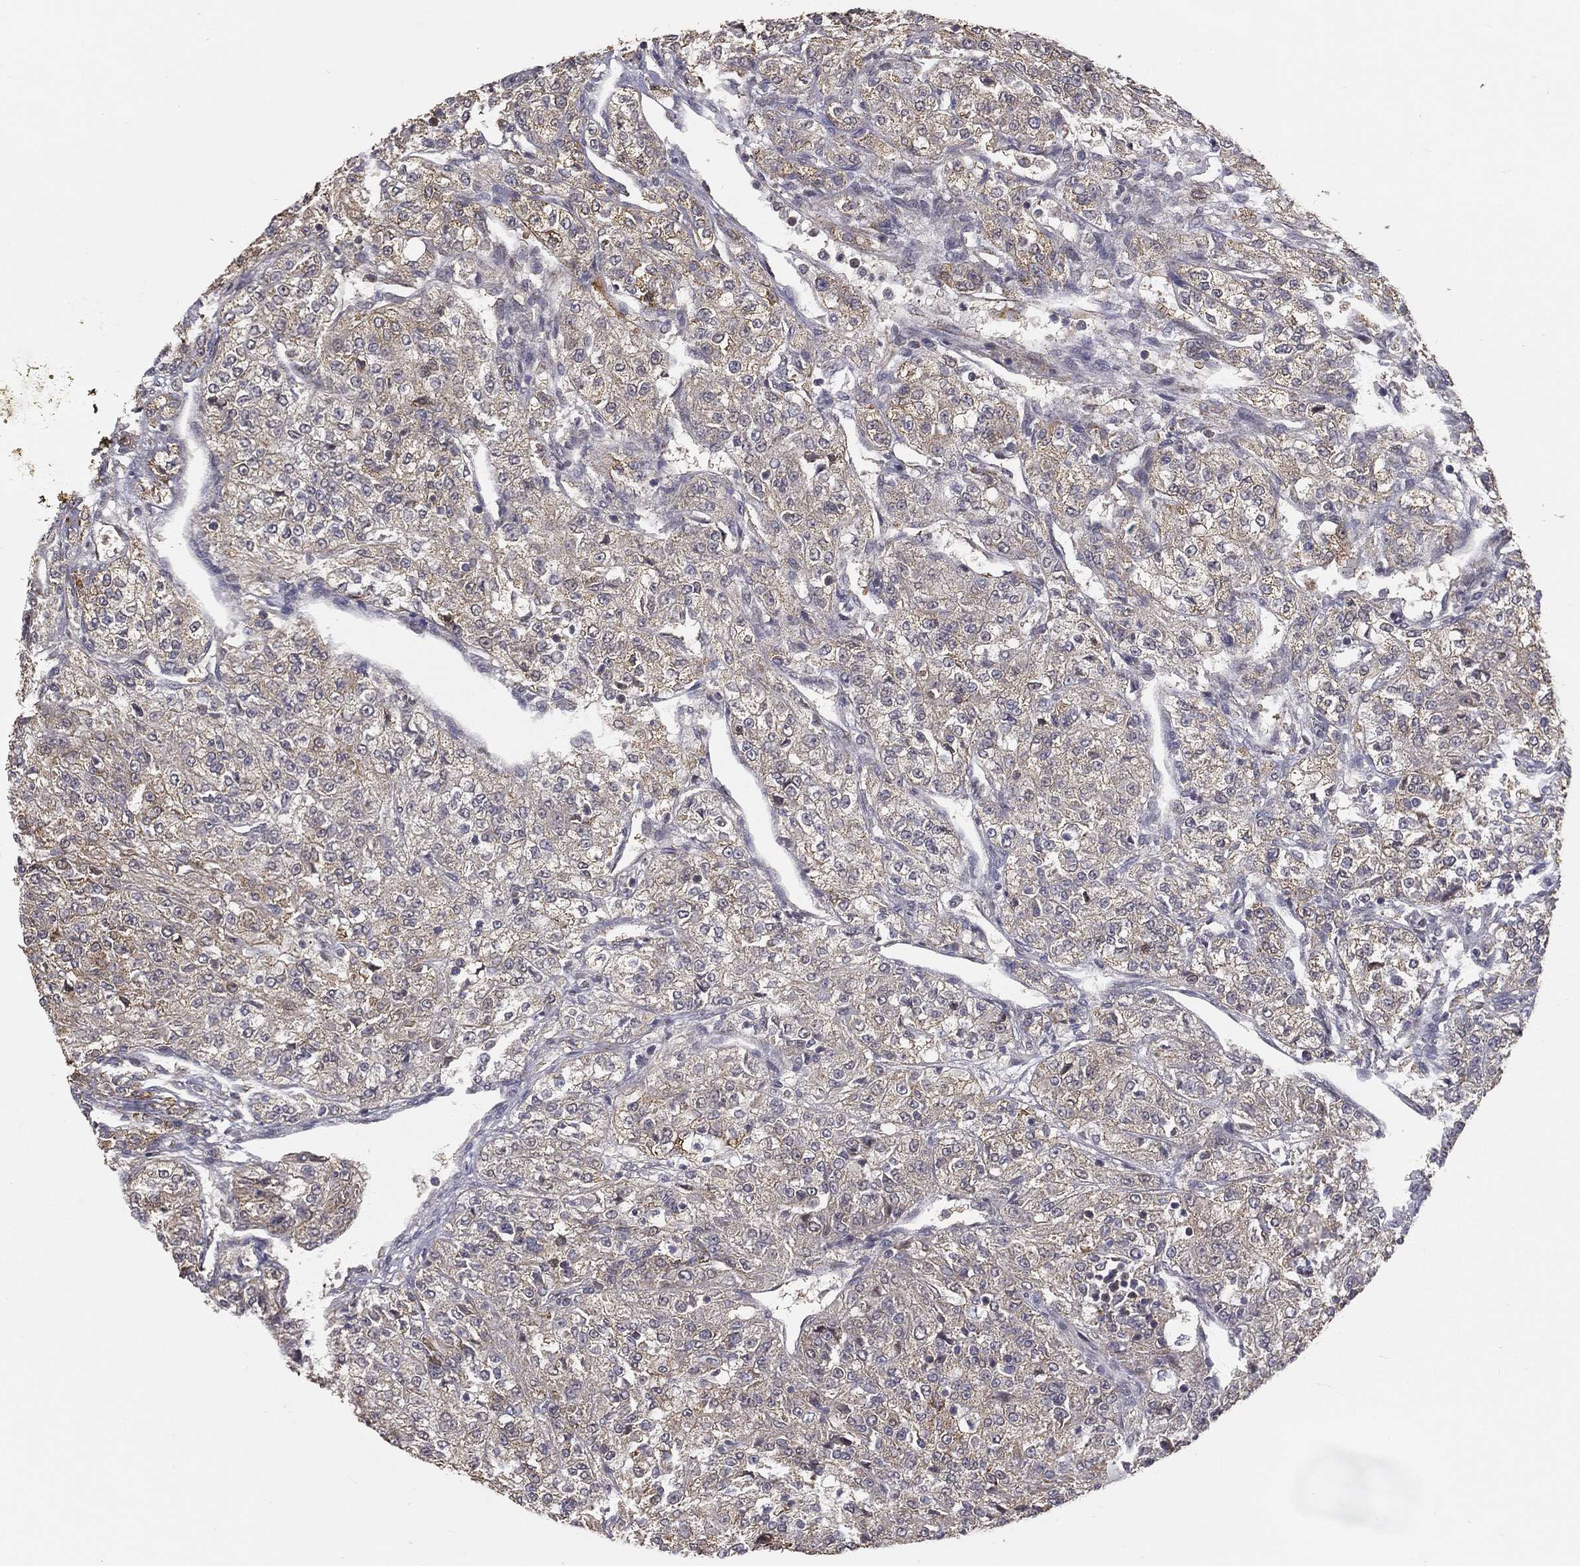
{"staining": {"intensity": "negative", "quantity": "none", "location": "none"}, "tissue": "renal cancer", "cell_type": "Tumor cells", "image_type": "cancer", "snomed": [{"axis": "morphology", "description": "Adenocarcinoma, NOS"}, {"axis": "topography", "description": "Kidney"}], "caption": "This is an immunohistochemistry (IHC) image of adenocarcinoma (renal). There is no positivity in tumor cells.", "gene": "MRPL46", "patient": {"sex": "female", "age": 63}}